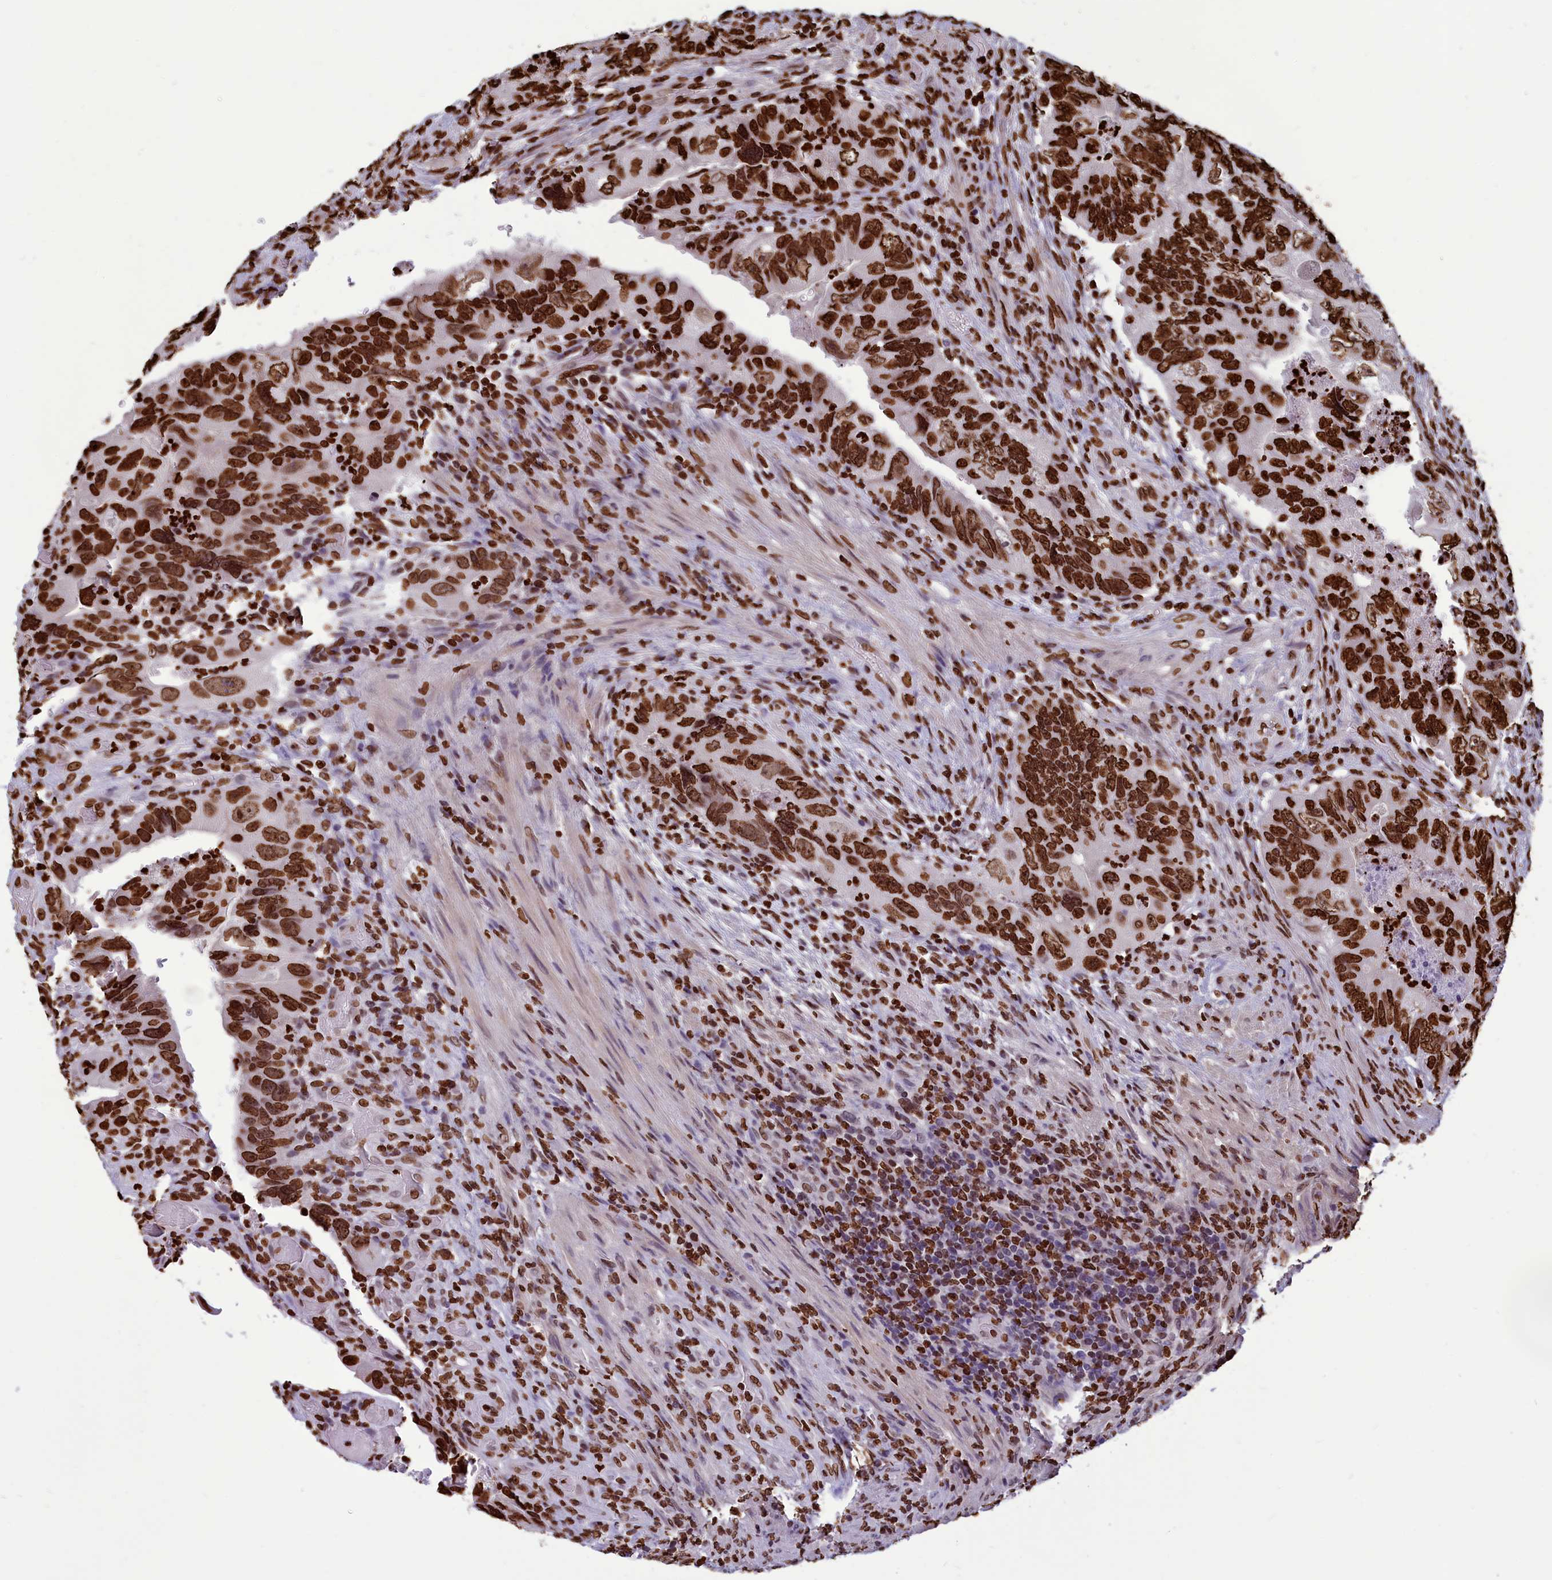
{"staining": {"intensity": "strong", "quantity": ">75%", "location": "nuclear"}, "tissue": "colorectal cancer", "cell_type": "Tumor cells", "image_type": "cancer", "snomed": [{"axis": "morphology", "description": "Adenocarcinoma, NOS"}, {"axis": "topography", "description": "Rectum"}], "caption": "Immunohistochemical staining of human colorectal cancer (adenocarcinoma) exhibits high levels of strong nuclear protein staining in about >75% of tumor cells.", "gene": "AKAP17A", "patient": {"sex": "male", "age": 63}}